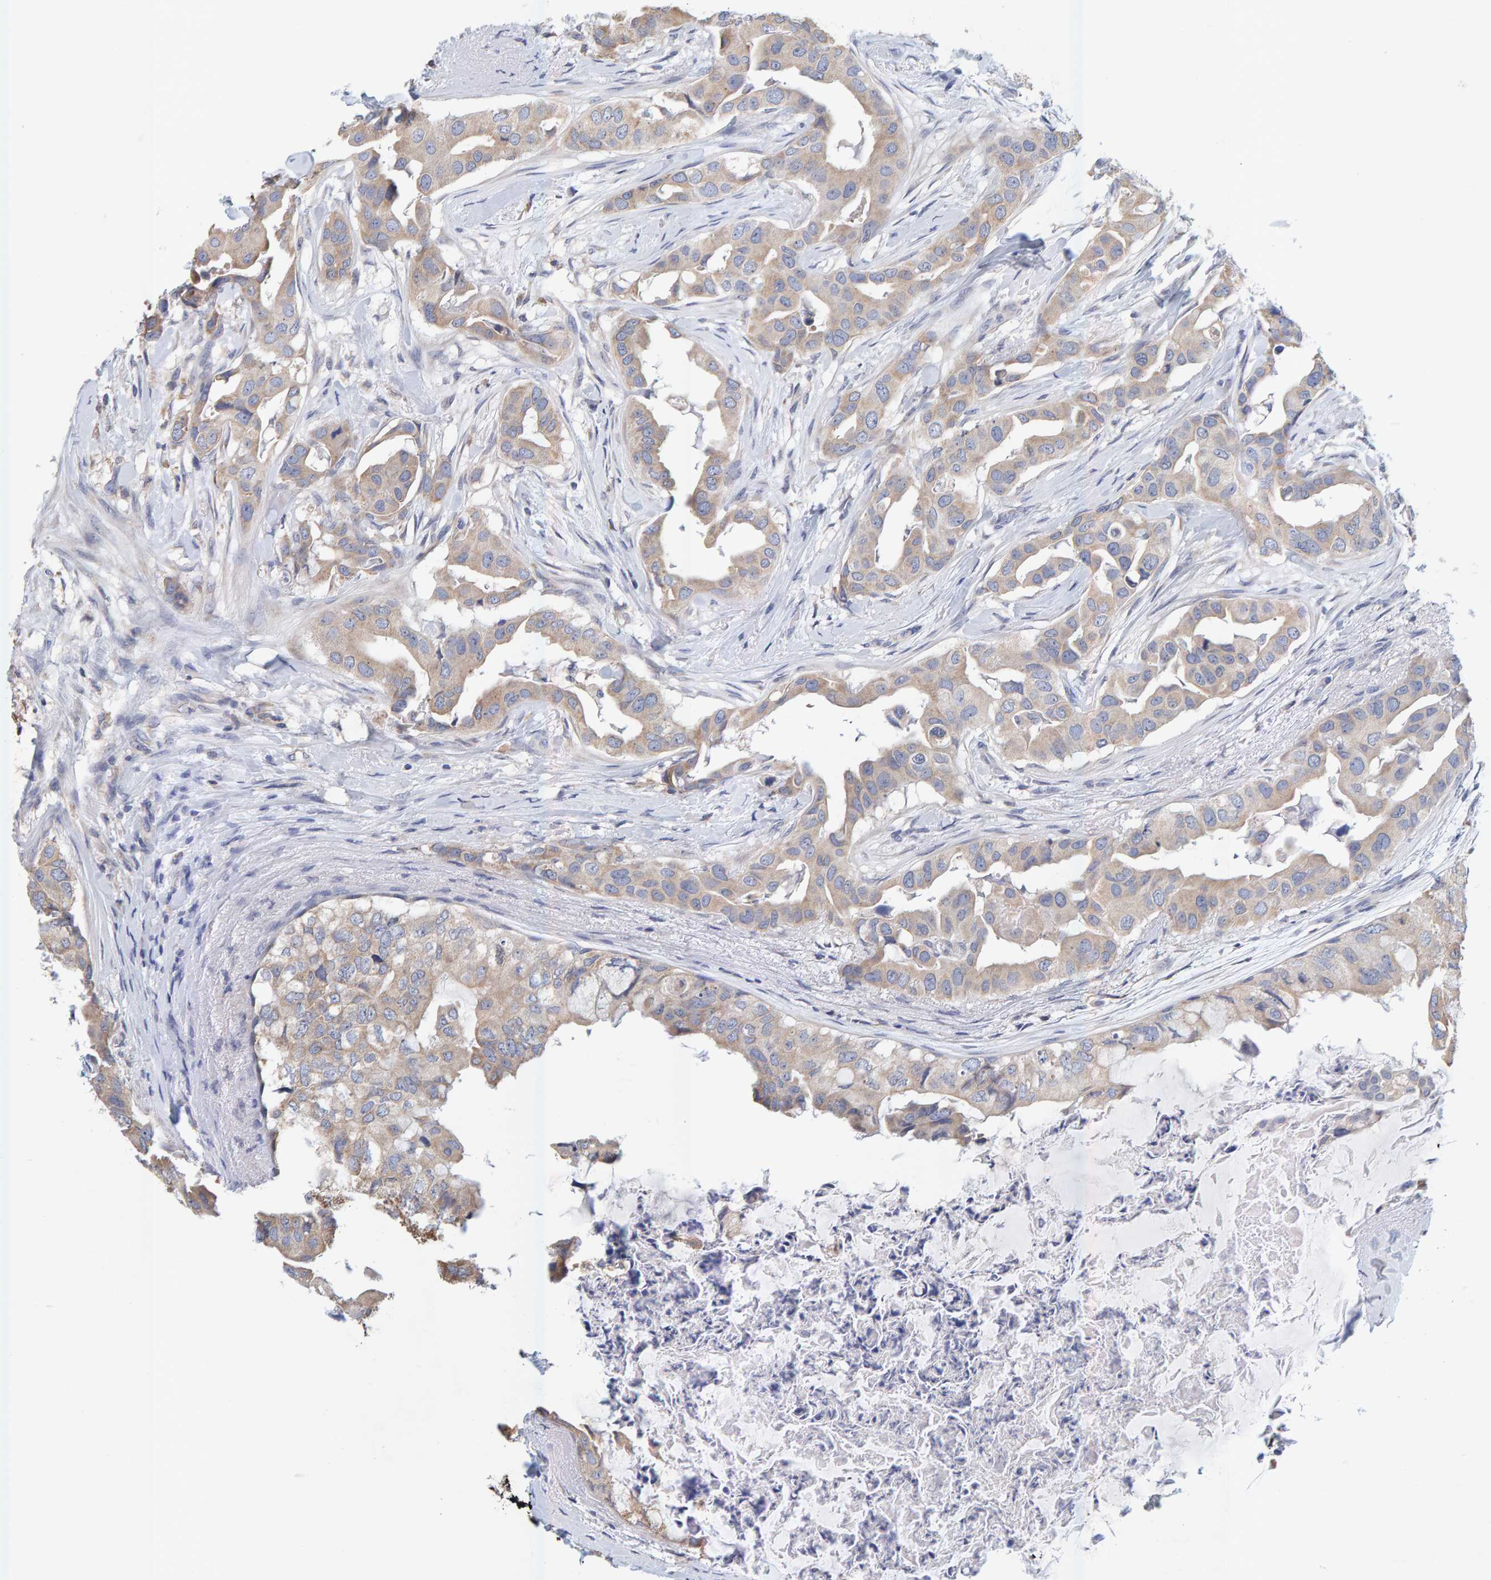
{"staining": {"intensity": "moderate", "quantity": ">75%", "location": "cytoplasmic/membranous"}, "tissue": "breast cancer", "cell_type": "Tumor cells", "image_type": "cancer", "snomed": [{"axis": "morphology", "description": "Duct carcinoma"}, {"axis": "topography", "description": "Breast"}], "caption": "This photomicrograph shows IHC staining of human breast cancer (invasive ductal carcinoma), with medium moderate cytoplasmic/membranous positivity in approximately >75% of tumor cells.", "gene": "SGPL1", "patient": {"sex": "female", "age": 40}}